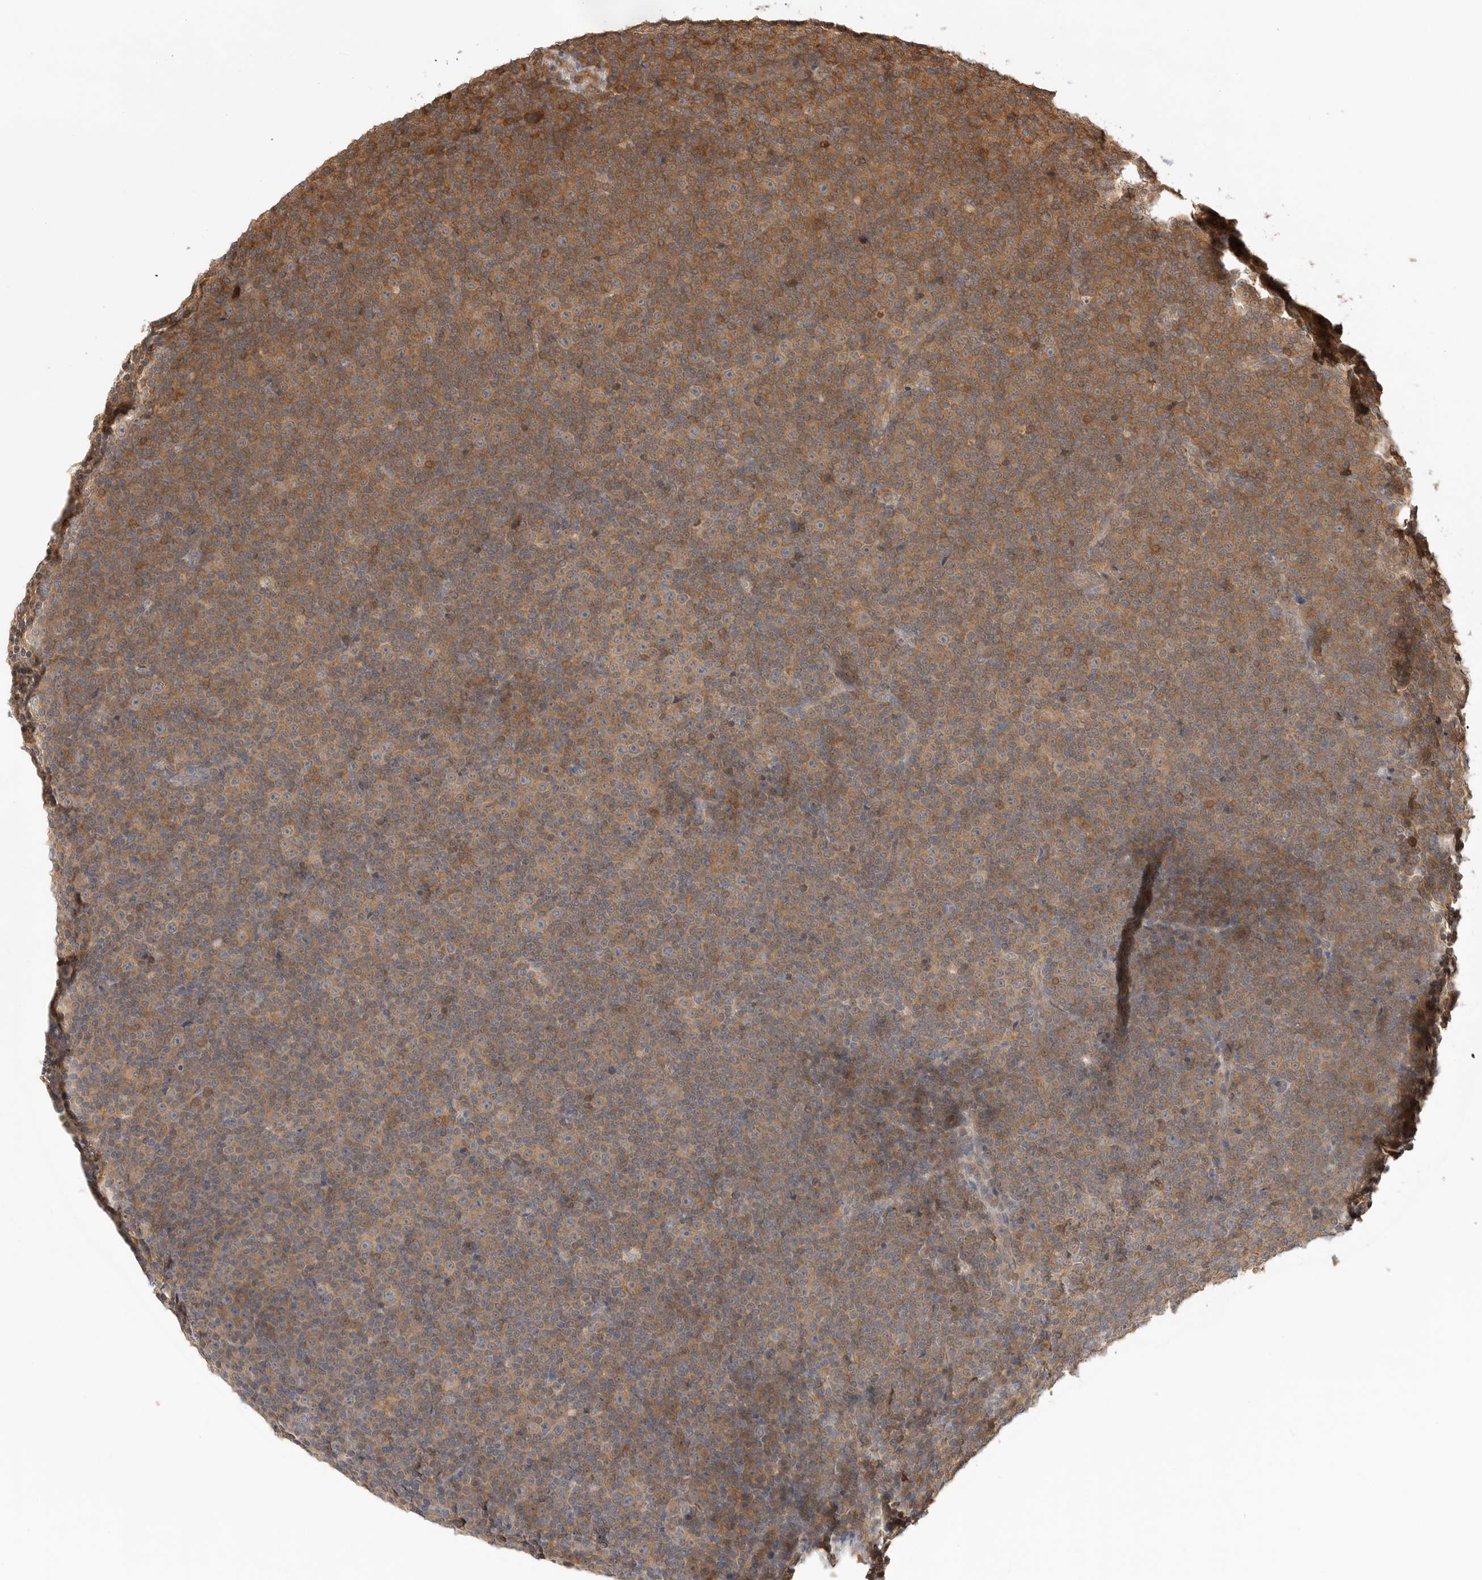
{"staining": {"intensity": "moderate", "quantity": ">75%", "location": "cytoplasmic/membranous"}, "tissue": "lymphoma", "cell_type": "Tumor cells", "image_type": "cancer", "snomed": [{"axis": "morphology", "description": "Malignant lymphoma, non-Hodgkin's type, Low grade"}, {"axis": "topography", "description": "Lymph node"}], "caption": "Lymphoma stained for a protein (brown) exhibits moderate cytoplasmic/membranous positive staining in about >75% of tumor cells.", "gene": "CLDN12", "patient": {"sex": "female", "age": 67}}